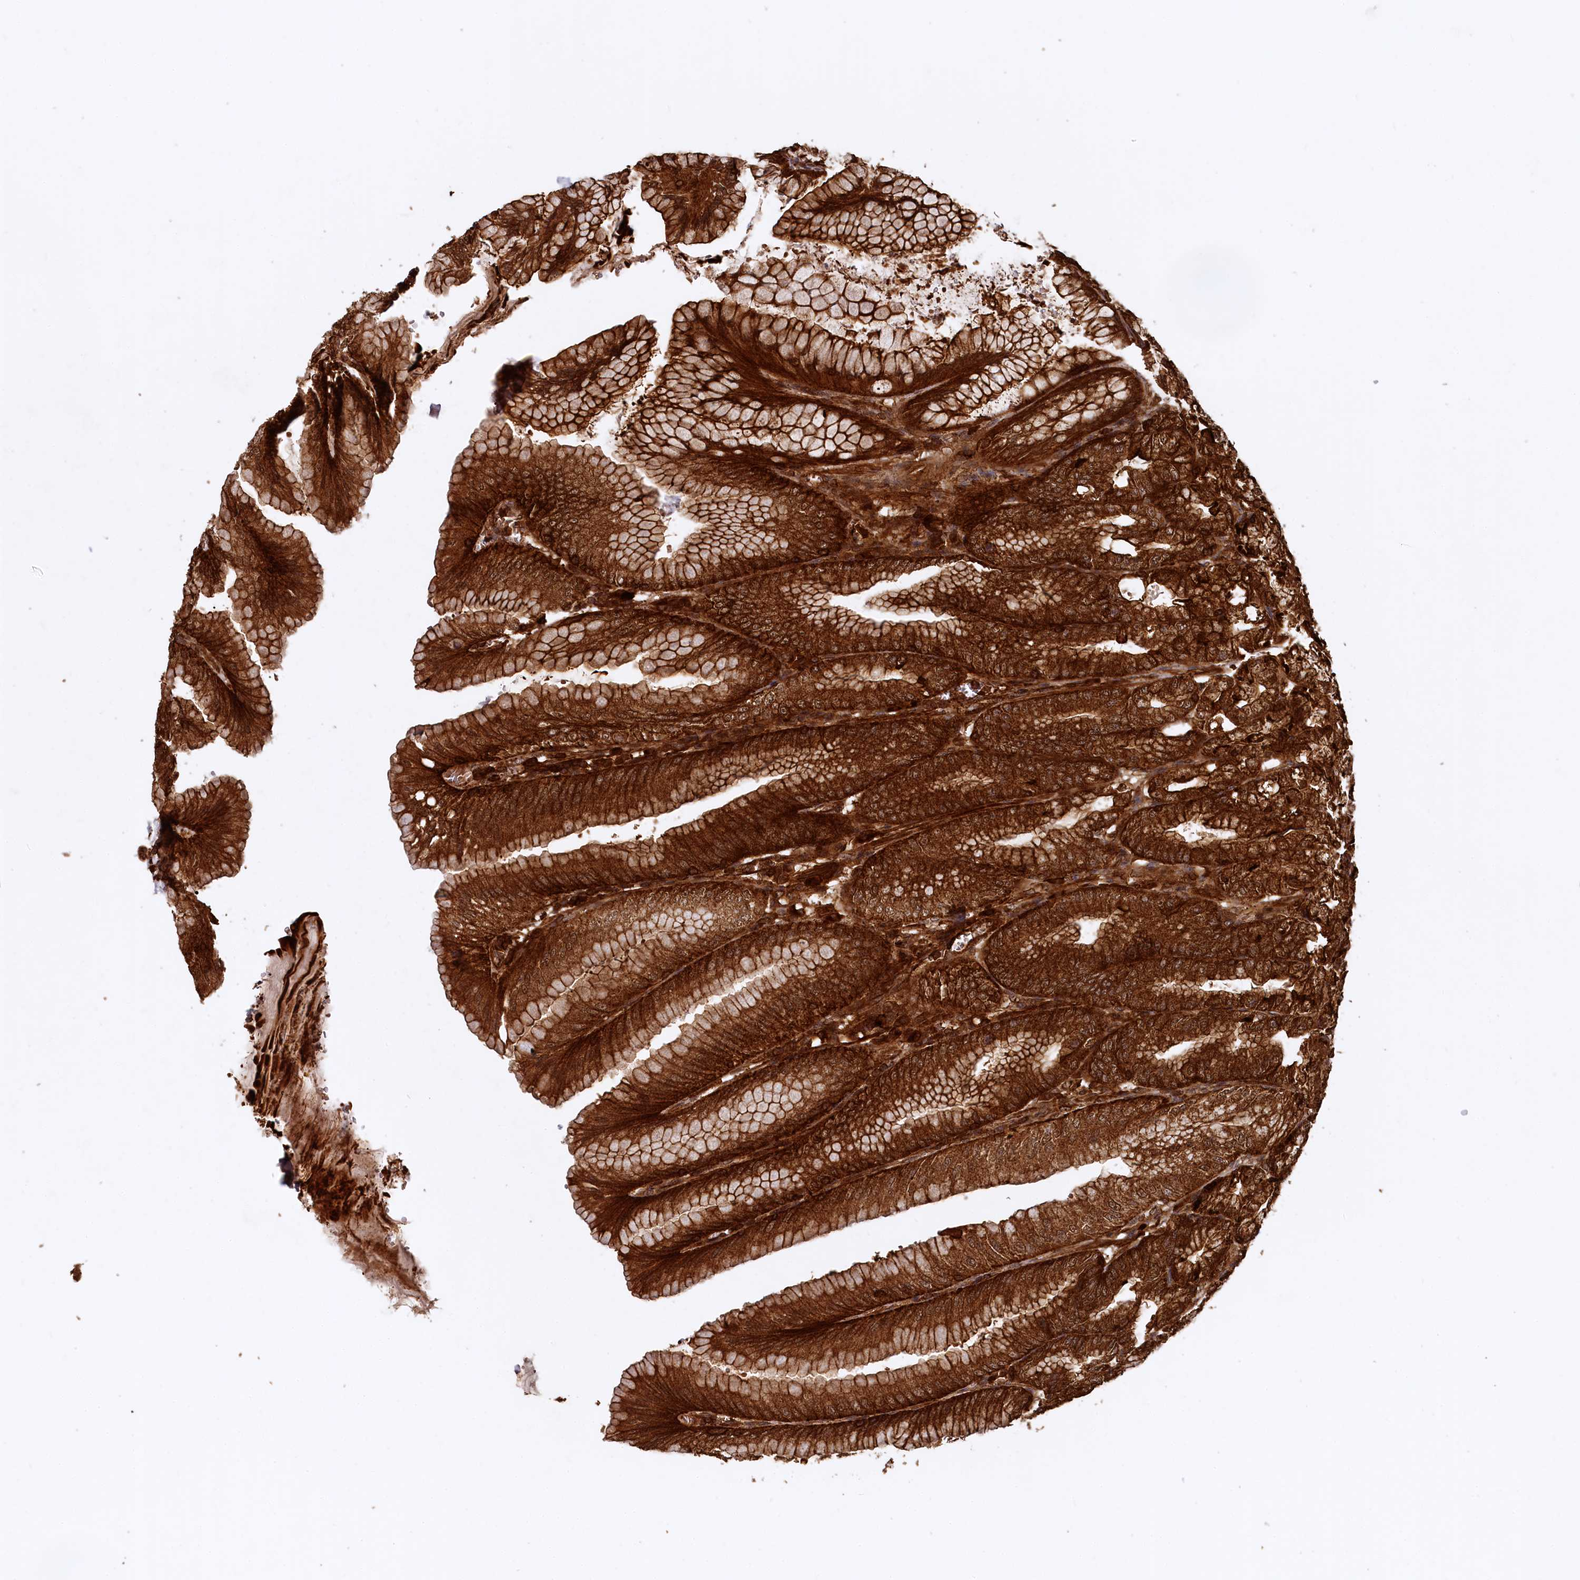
{"staining": {"intensity": "strong", "quantity": ">75%", "location": "cytoplasmic/membranous"}, "tissue": "stomach", "cell_type": "Glandular cells", "image_type": "normal", "snomed": [{"axis": "morphology", "description": "Normal tissue, NOS"}, {"axis": "topography", "description": "Stomach, lower"}], "caption": "A high amount of strong cytoplasmic/membranous expression is present in approximately >75% of glandular cells in benign stomach. The protein is stained brown, and the nuclei are stained in blue (DAB IHC with brightfield microscopy, high magnification).", "gene": "STUB1", "patient": {"sex": "male", "age": 71}}